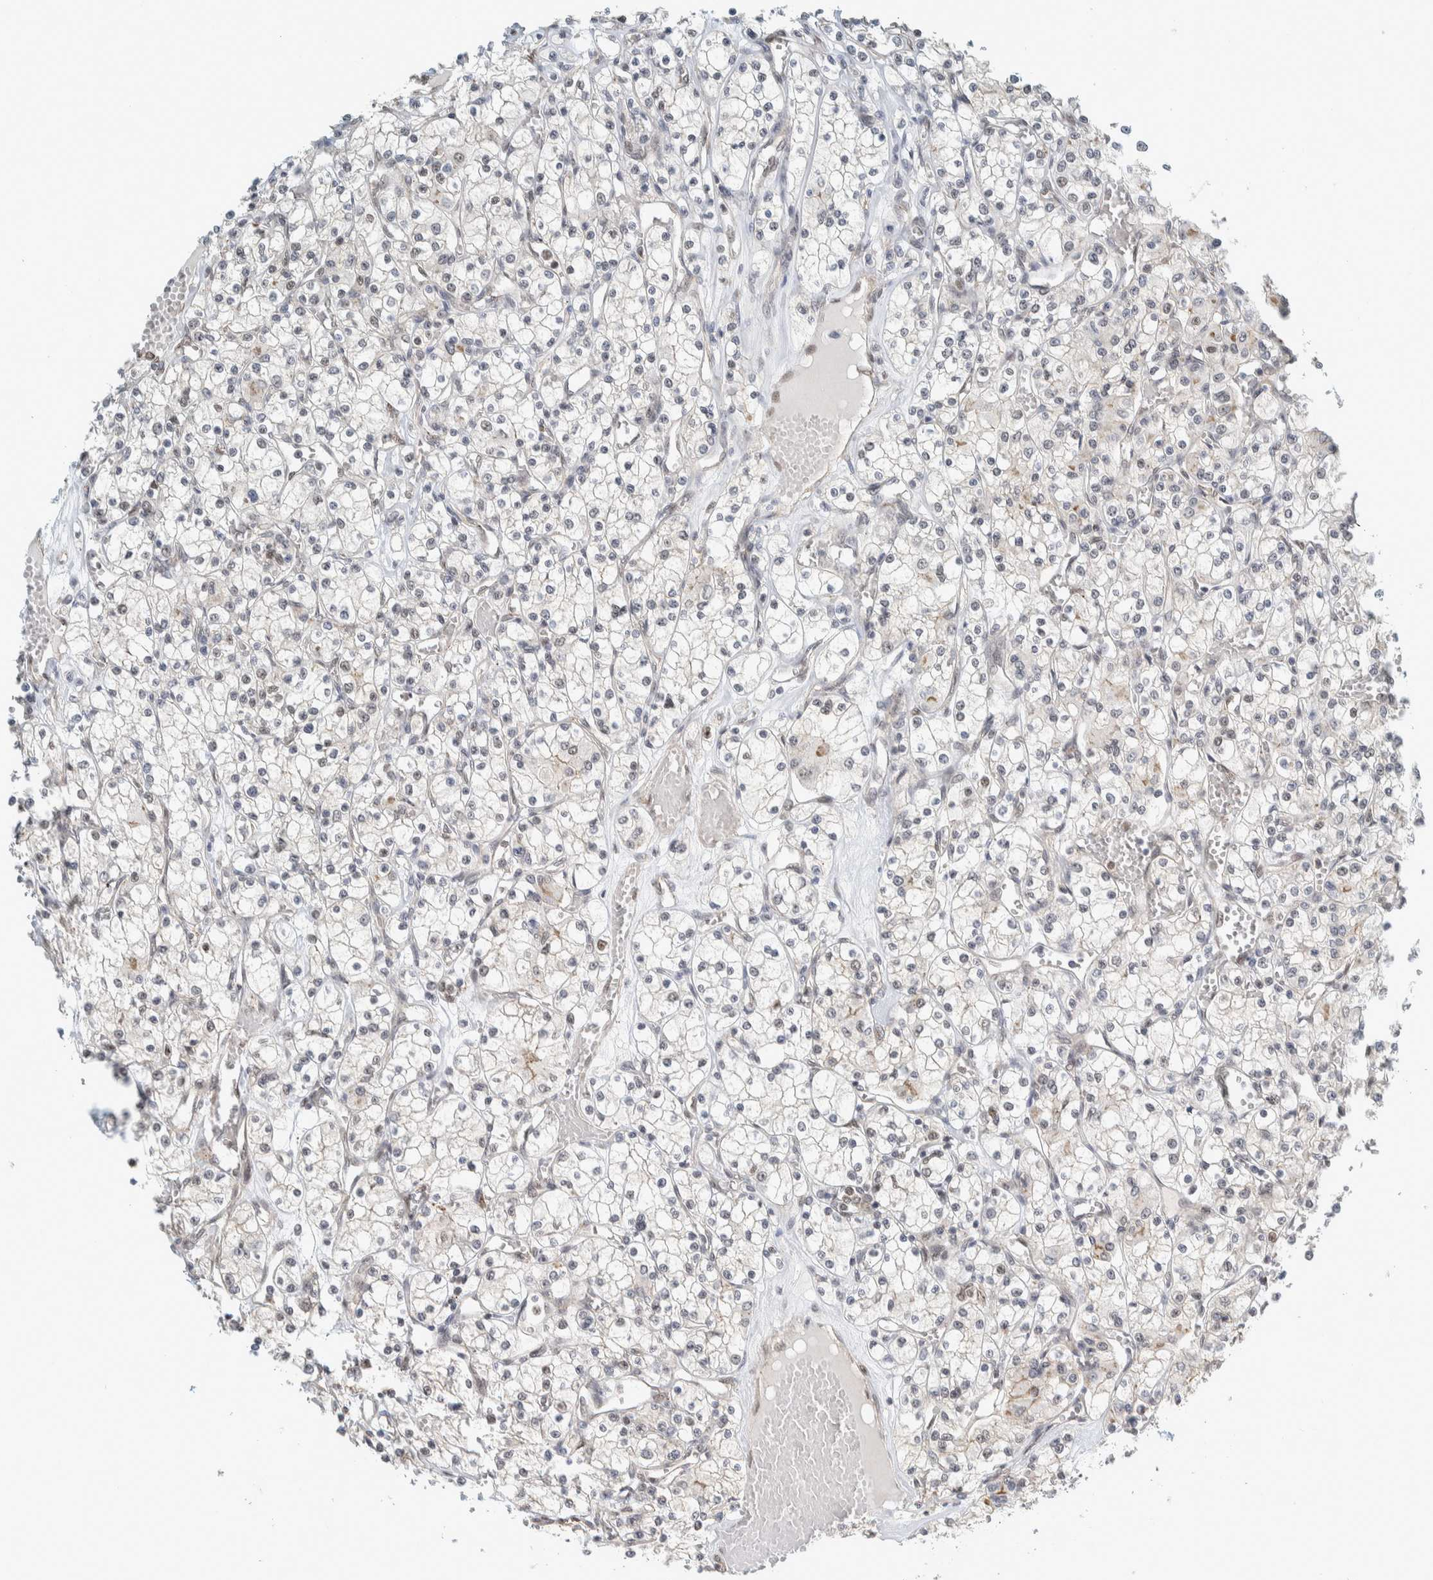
{"staining": {"intensity": "negative", "quantity": "none", "location": "none"}, "tissue": "renal cancer", "cell_type": "Tumor cells", "image_type": "cancer", "snomed": [{"axis": "morphology", "description": "Adenocarcinoma, NOS"}, {"axis": "topography", "description": "Kidney"}], "caption": "This is a micrograph of immunohistochemistry staining of renal adenocarcinoma, which shows no expression in tumor cells.", "gene": "TFE3", "patient": {"sex": "female", "age": 59}}